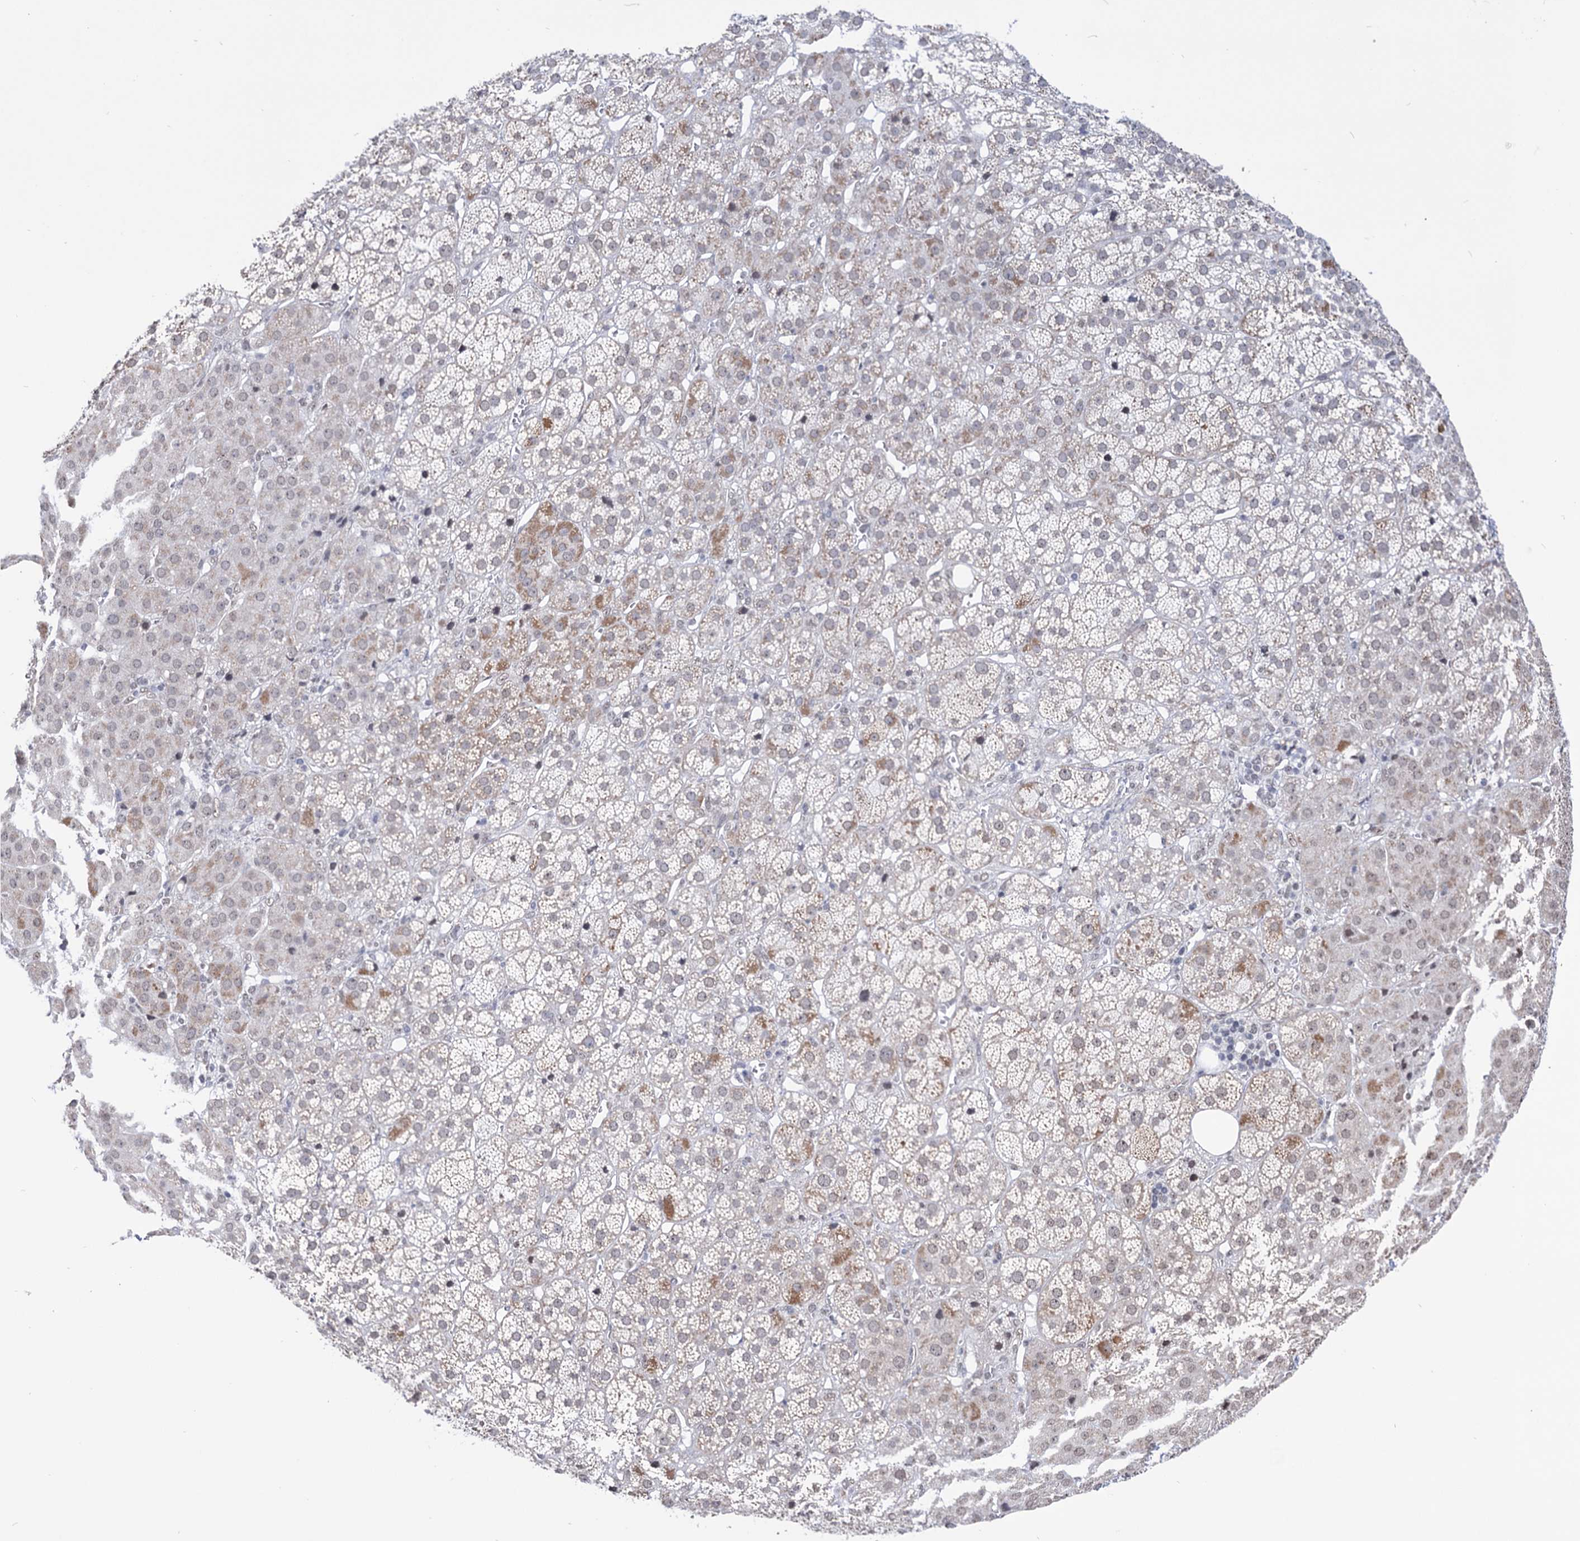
{"staining": {"intensity": "moderate", "quantity": "<25%", "location": "cytoplasmic/membranous"}, "tissue": "adrenal gland", "cell_type": "Glandular cells", "image_type": "normal", "snomed": [{"axis": "morphology", "description": "Normal tissue, NOS"}, {"axis": "topography", "description": "Adrenal gland"}], "caption": "Immunohistochemistry (IHC) photomicrograph of unremarkable adrenal gland stained for a protein (brown), which demonstrates low levels of moderate cytoplasmic/membranous staining in approximately <25% of glandular cells.", "gene": "ABHD10", "patient": {"sex": "female", "age": 57}}